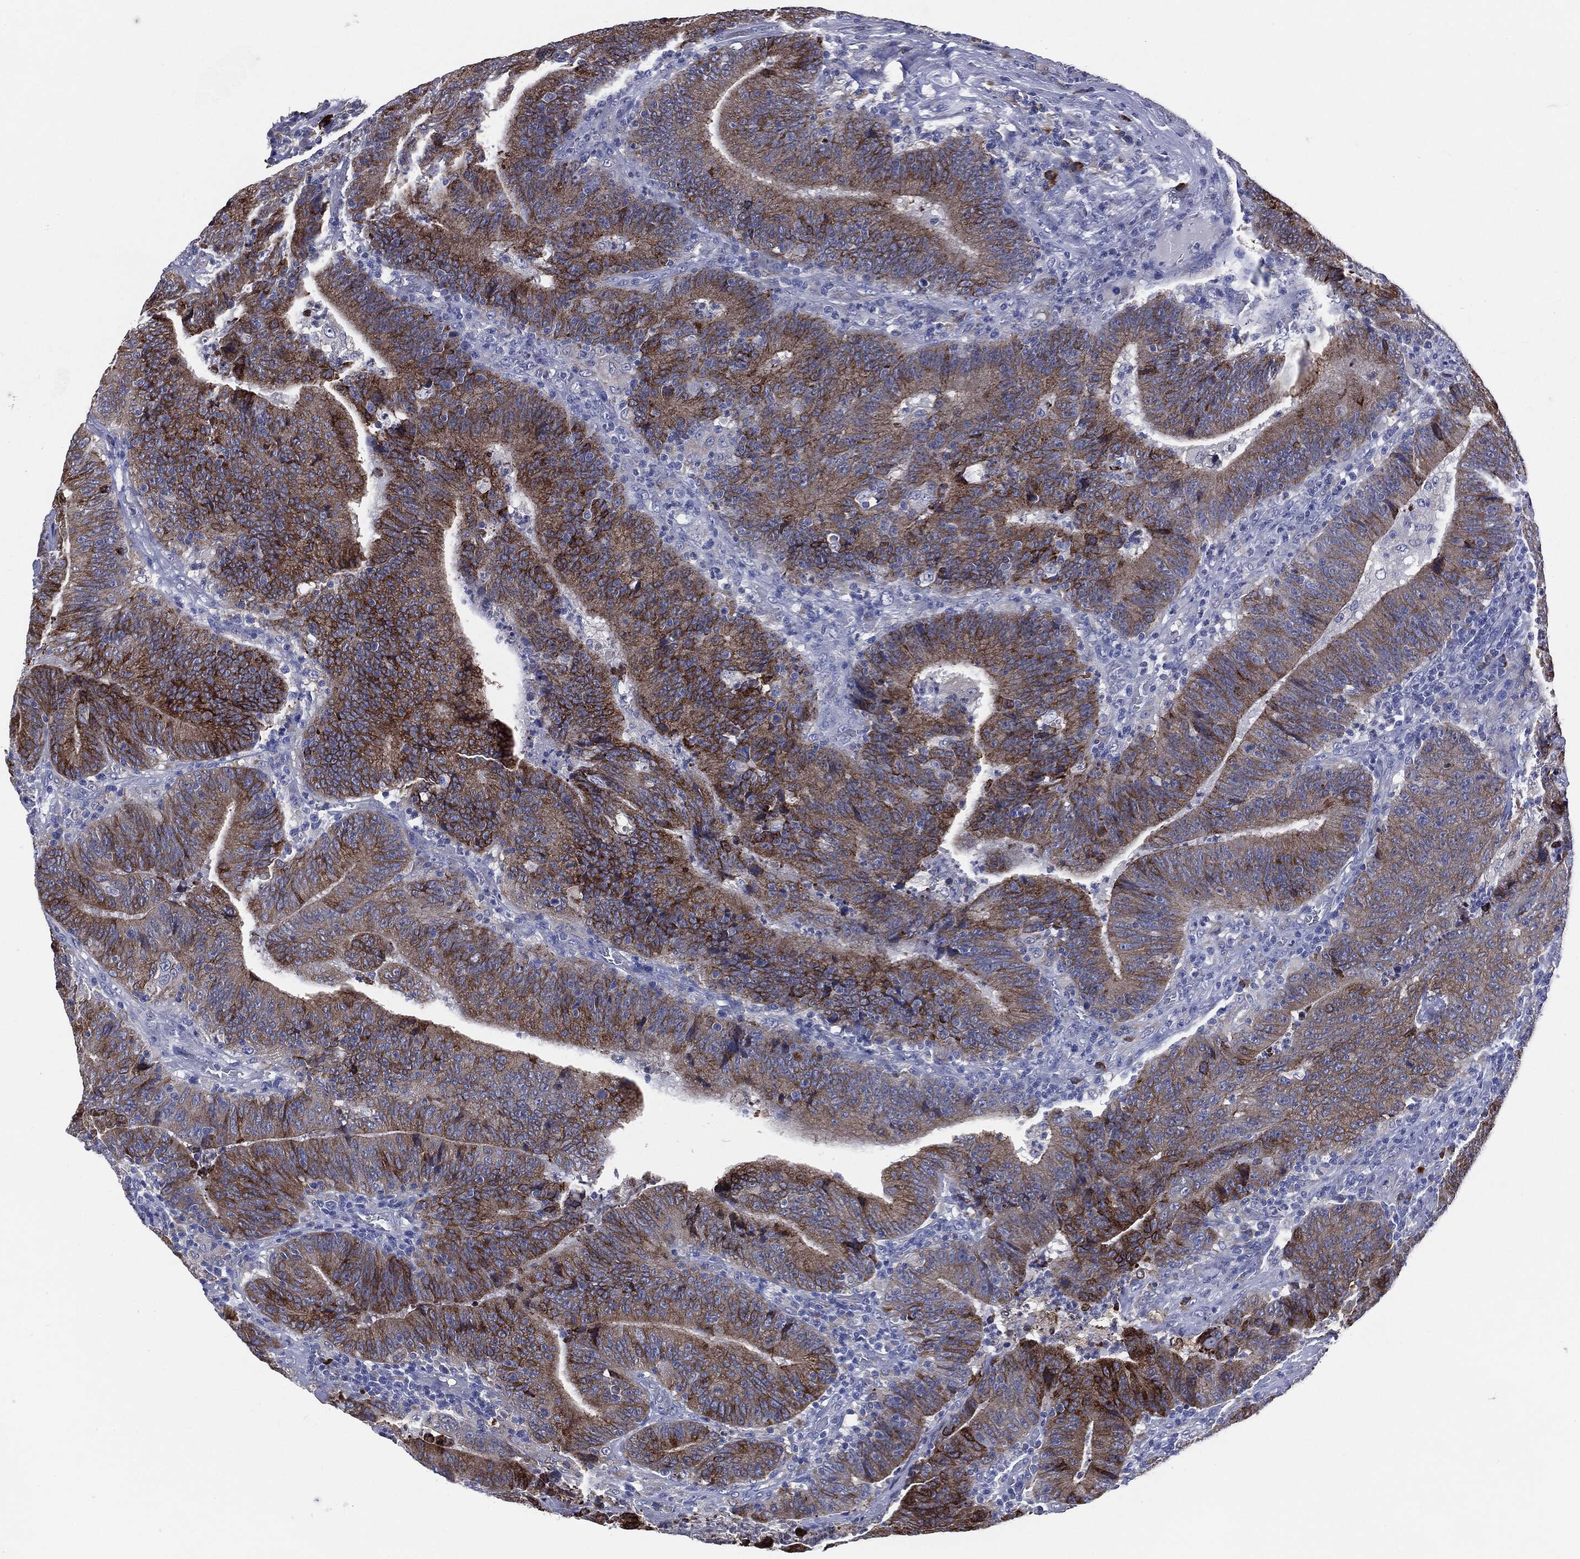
{"staining": {"intensity": "strong", "quantity": ">75%", "location": "cytoplasmic/membranous"}, "tissue": "colorectal cancer", "cell_type": "Tumor cells", "image_type": "cancer", "snomed": [{"axis": "morphology", "description": "Adenocarcinoma, NOS"}, {"axis": "topography", "description": "Colon"}], "caption": "Immunohistochemistry photomicrograph of neoplastic tissue: colorectal cancer stained using immunohistochemistry shows high levels of strong protein expression localized specifically in the cytoplasmic/membranous of tumor cells, appearing as a cytoplasmic/membranous brown color.", "gene": "PTGS2", "patient": {"sex": "female", "age": 75}}